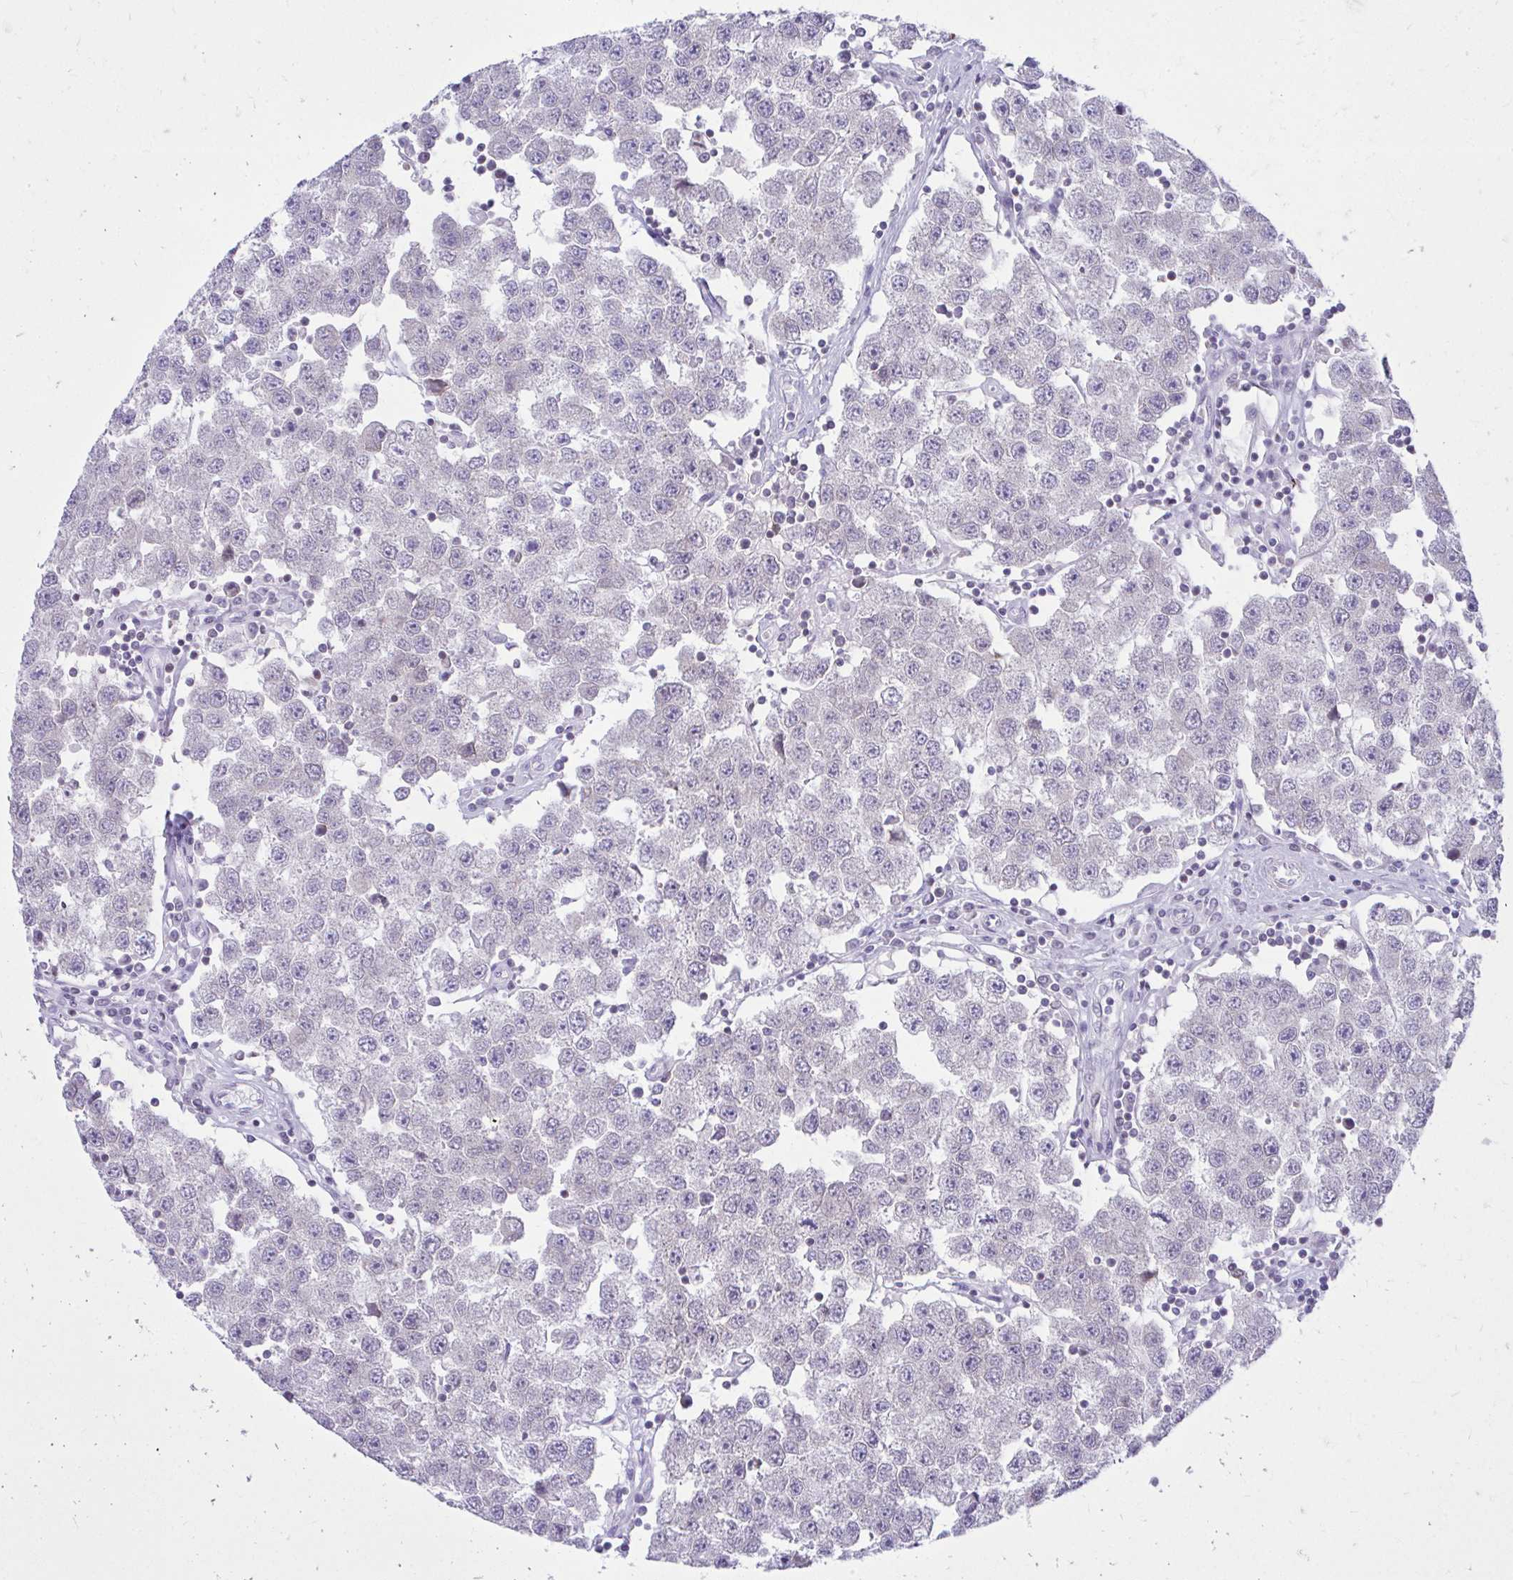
{"staining": {"intensity": "negative", "quantity": "none", "location": "none"}, "tissue": "testis cancer", "cell_type": "Tumor cells", "image_type": "cancer", "snomed": [{"axis": "morphology", "description": "Seminoma, NOS"}, {"axis": "topography", "description": "Testis"}], "caption": "Tumor cells show no significant positivity in seminoma (testis).", "gene": "OR7A5", "patient": {"sex": "male", "age": 34}}